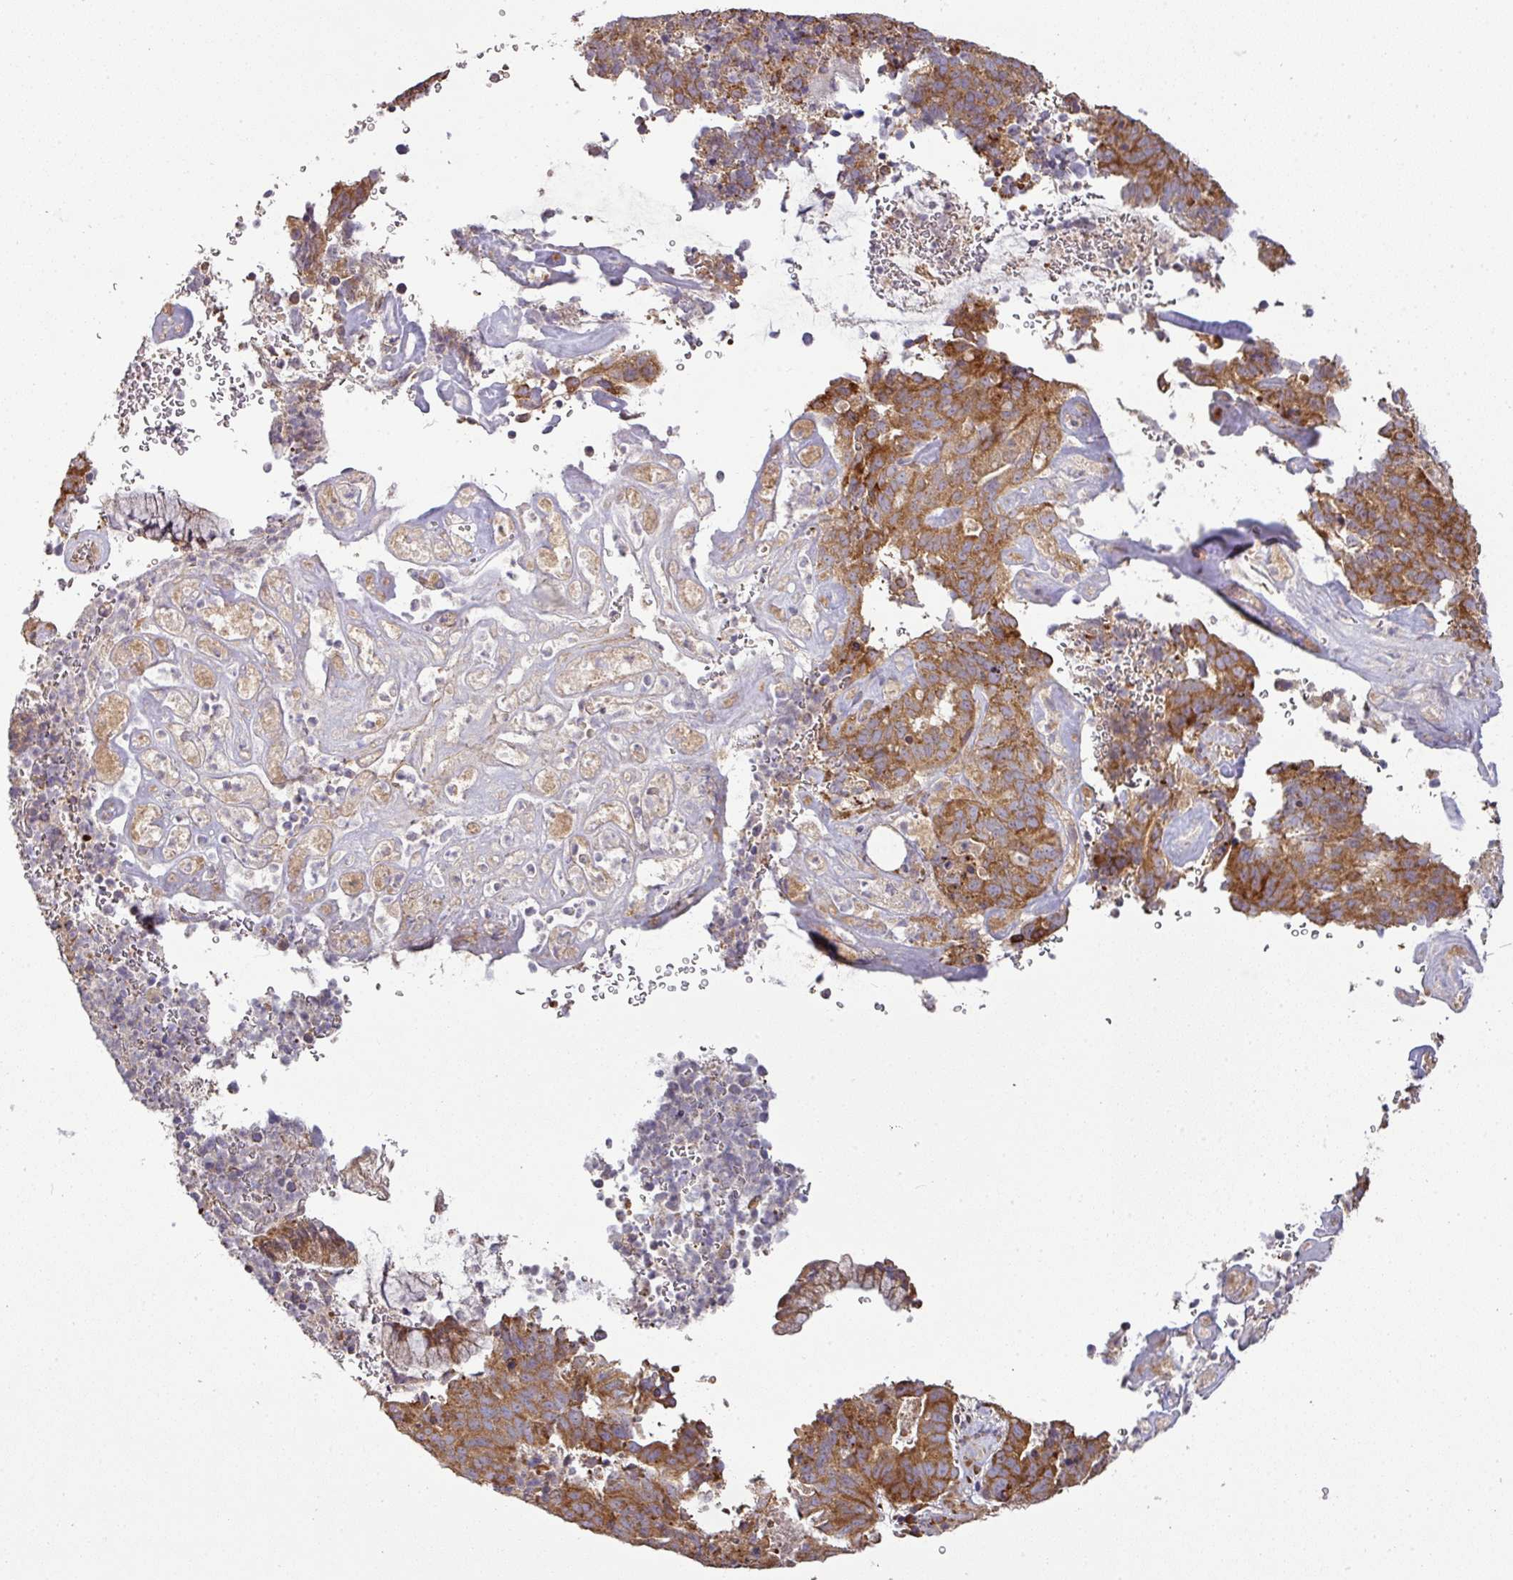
{"staining": {"intensity": "strong", "quantity": ">75%", "location": "cytoplasmic/membranous"}, "tissue": "cervical cancer", "cell_type": "Tumor cells", "image_type": "cancer", "snomed": [{"axis": "morphology", "description": "Adenocarcinoma, NOS"}, {"axis": "topography", "description": "Cervix"}], "caption": "Human adenocarcinoma (cervical) stained with a brown dye displays strong cytoplasmic/membranous positive positivity in about >75% of tumor cells.", "gene": "GALP", "patient": {"sex": "female", "age": 38}}